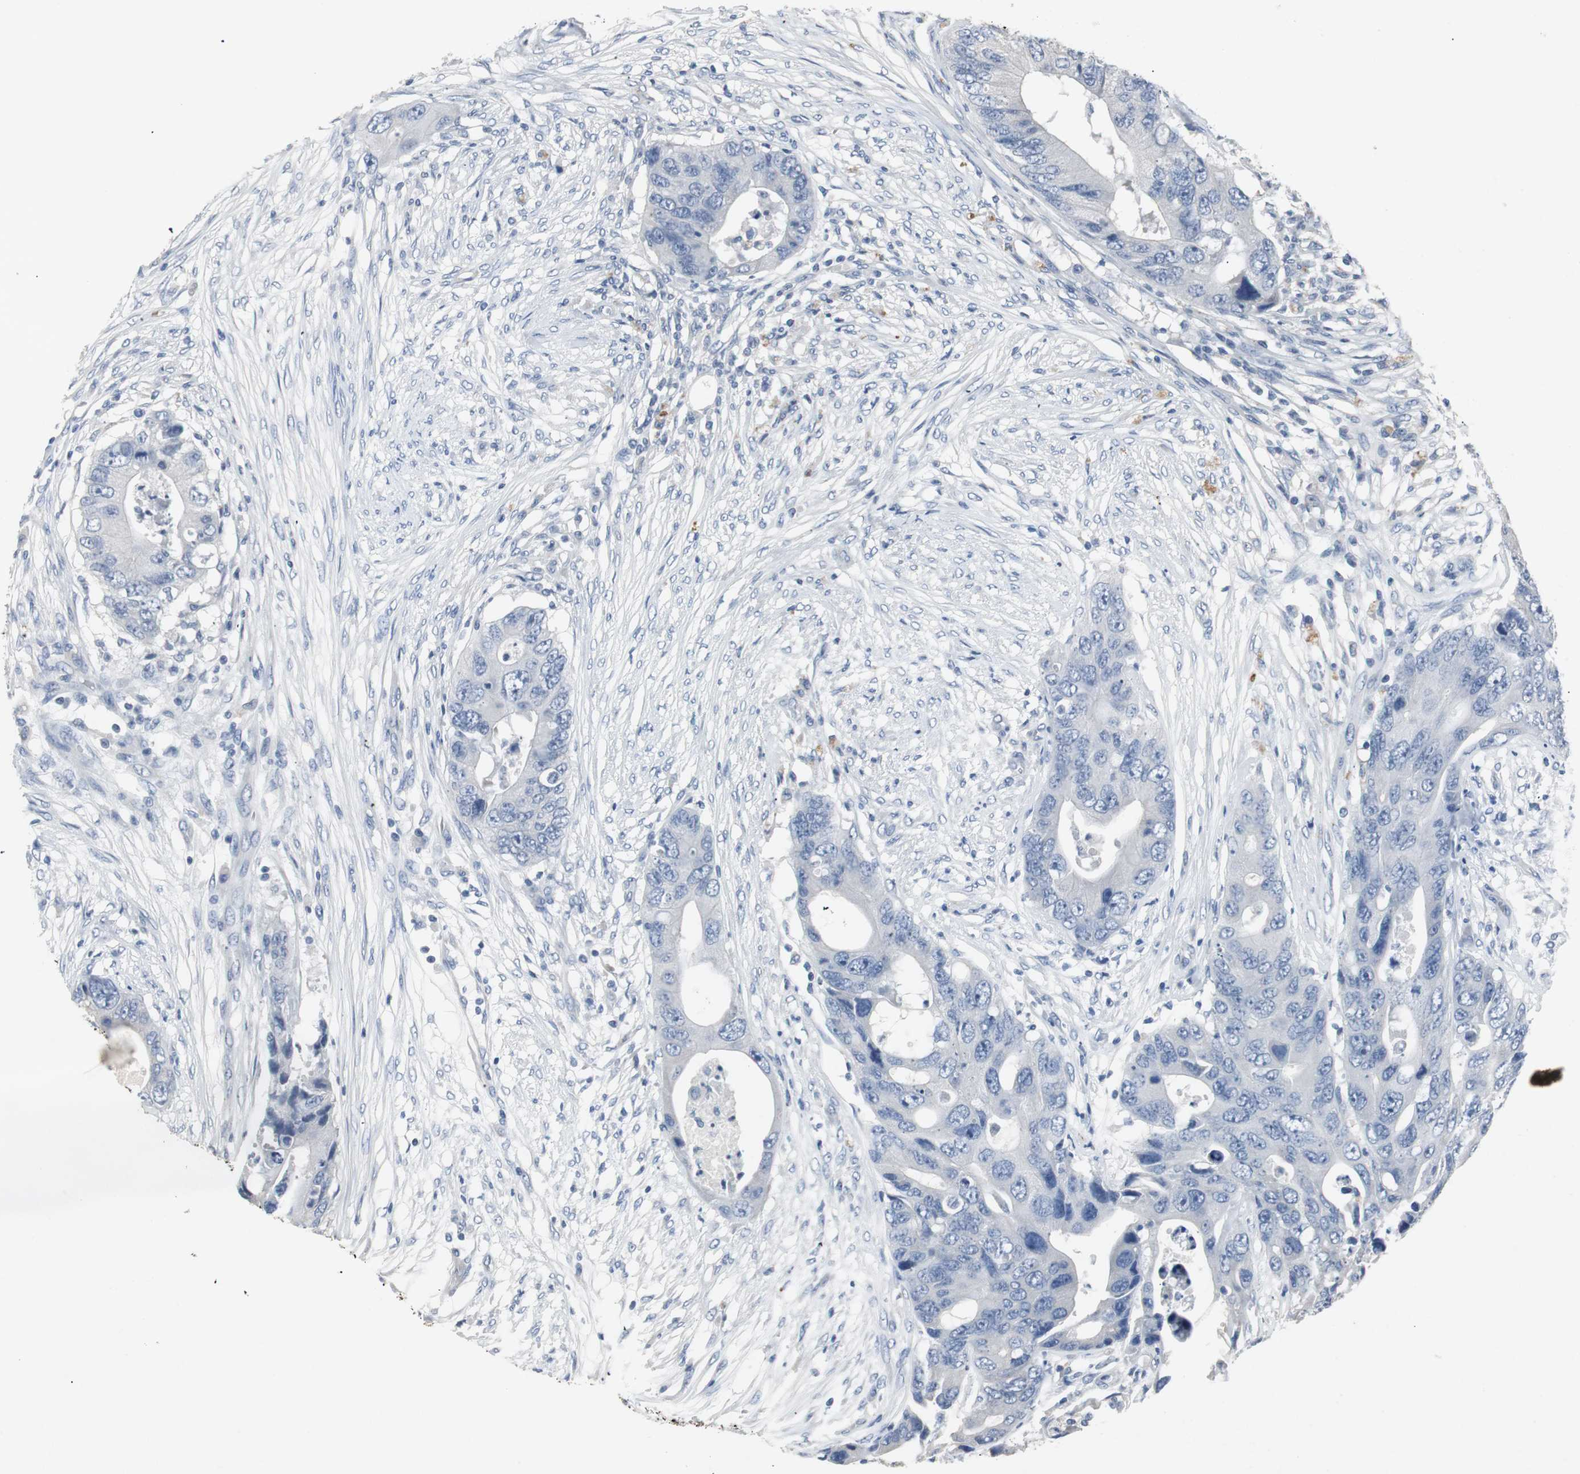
{"staining": {"intensity": "negative", "quantity": "none", "location": "none"}, "tissue": "colorectal cancer", "cell_type": "Tumor cells", "image_type": "cancer", "snomed": [{"axis": "morphology", "description": "Adenocarcinoma, NOS"}, {"axis": "topography", "description": "Colon"}], "caption": "A high-resolution histopathology image shows immunohistochemistry (IHC) staining of colorectal cancer, which exhibits no significant positivity in tumor cells. (Stains: DAB immunohistochemistry (IHC) with hematoxylin counter stain, Microscopy: brightfield microscopy at high magnification).", "gene": "LRP2", "patient": {"sex": "male", "age": 71}}